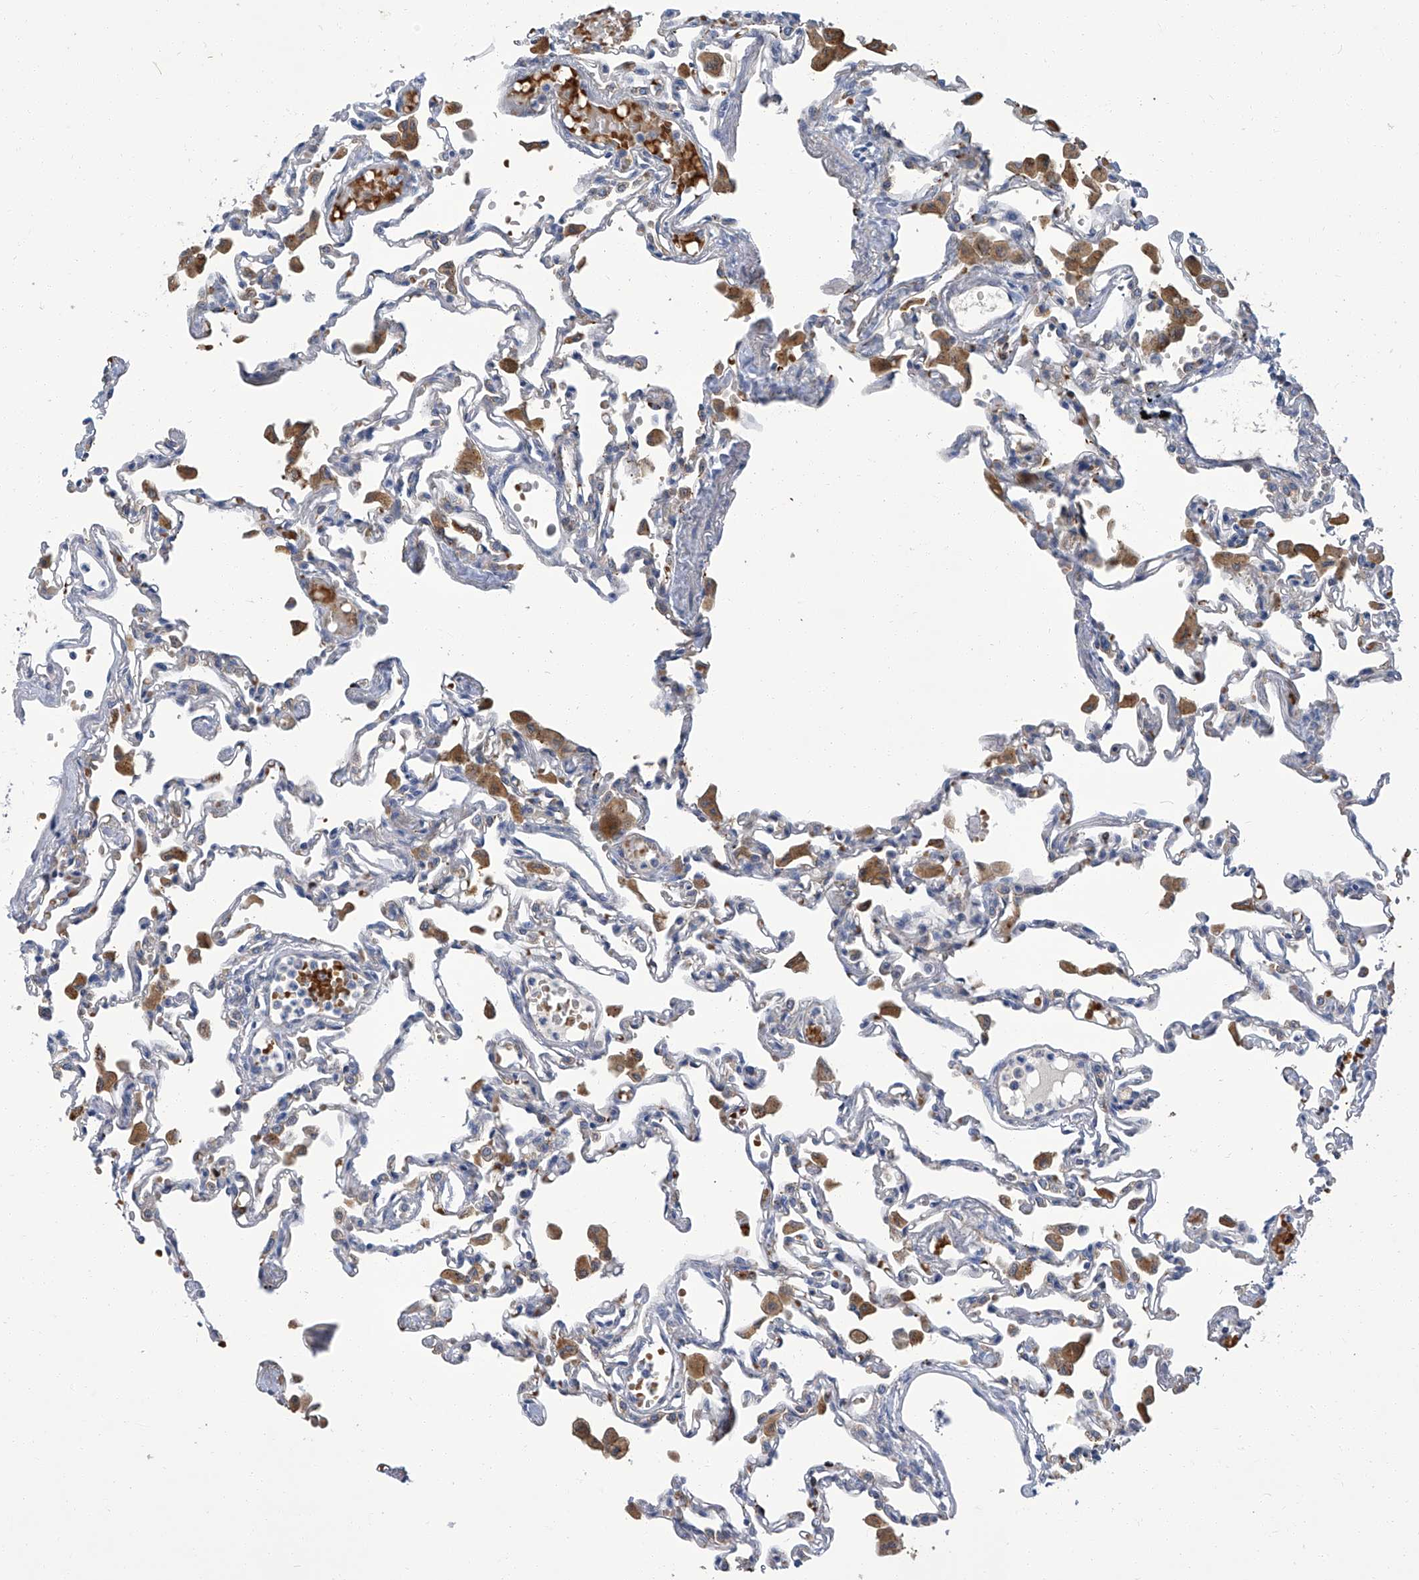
{"staining": {"intensity": "negative", "quantity": "none", "location": "none"}, "tissue": "lung", "cell_type": "Alveolar cells", "image_type": "normal", "snomed": [{"axis": "morphology", "description": "Normal tissue, NOS"}, {"axis": "topography", "description": "Bronchus"}, {"axis": "topography", "description": "Lung"}], "caption": "Micrograph shows no significant protein positivity in alveolar cells of unremarkable lung.", "gene": "PARD3", "patient": {"sex": "female", "age": 49}}